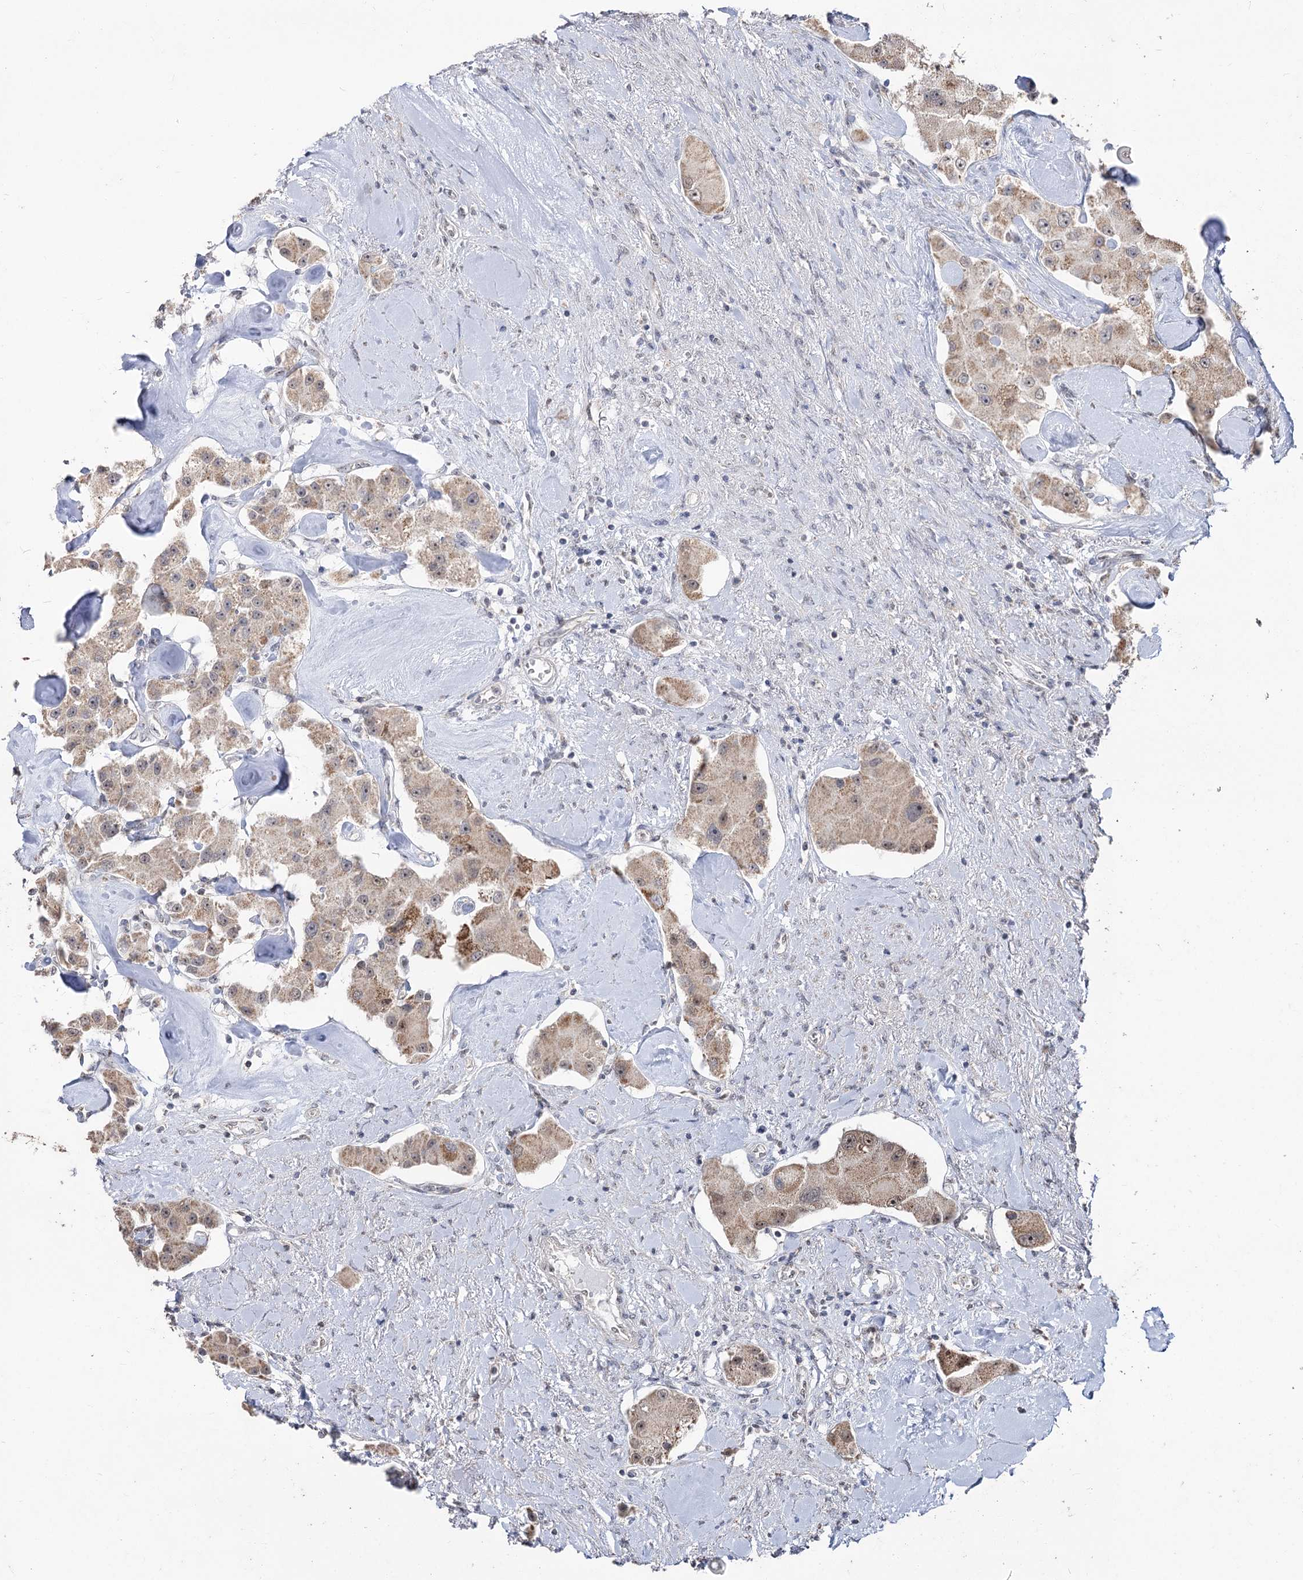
{"staining": {"intensity": "moderate", "quantity": ">75%", "location": "cytoplasmic/membranous"}, "tissue": "carcinoid", "cell_type": "Tumor cells", "image_type": "cancer", "snomed": [{"axis": "morphology", "description": "Carcinoid, malignant, NOS"}, {"axis": "topography", "description": "Pancreas"}], "caption": "Moderate cytoplasmic/membranous protein staining is identified in approximately >75% of tumor cells in carcinoid (malignant).", "gene": "RUFY4", "patient": {"sex": "male", "age": 41}}